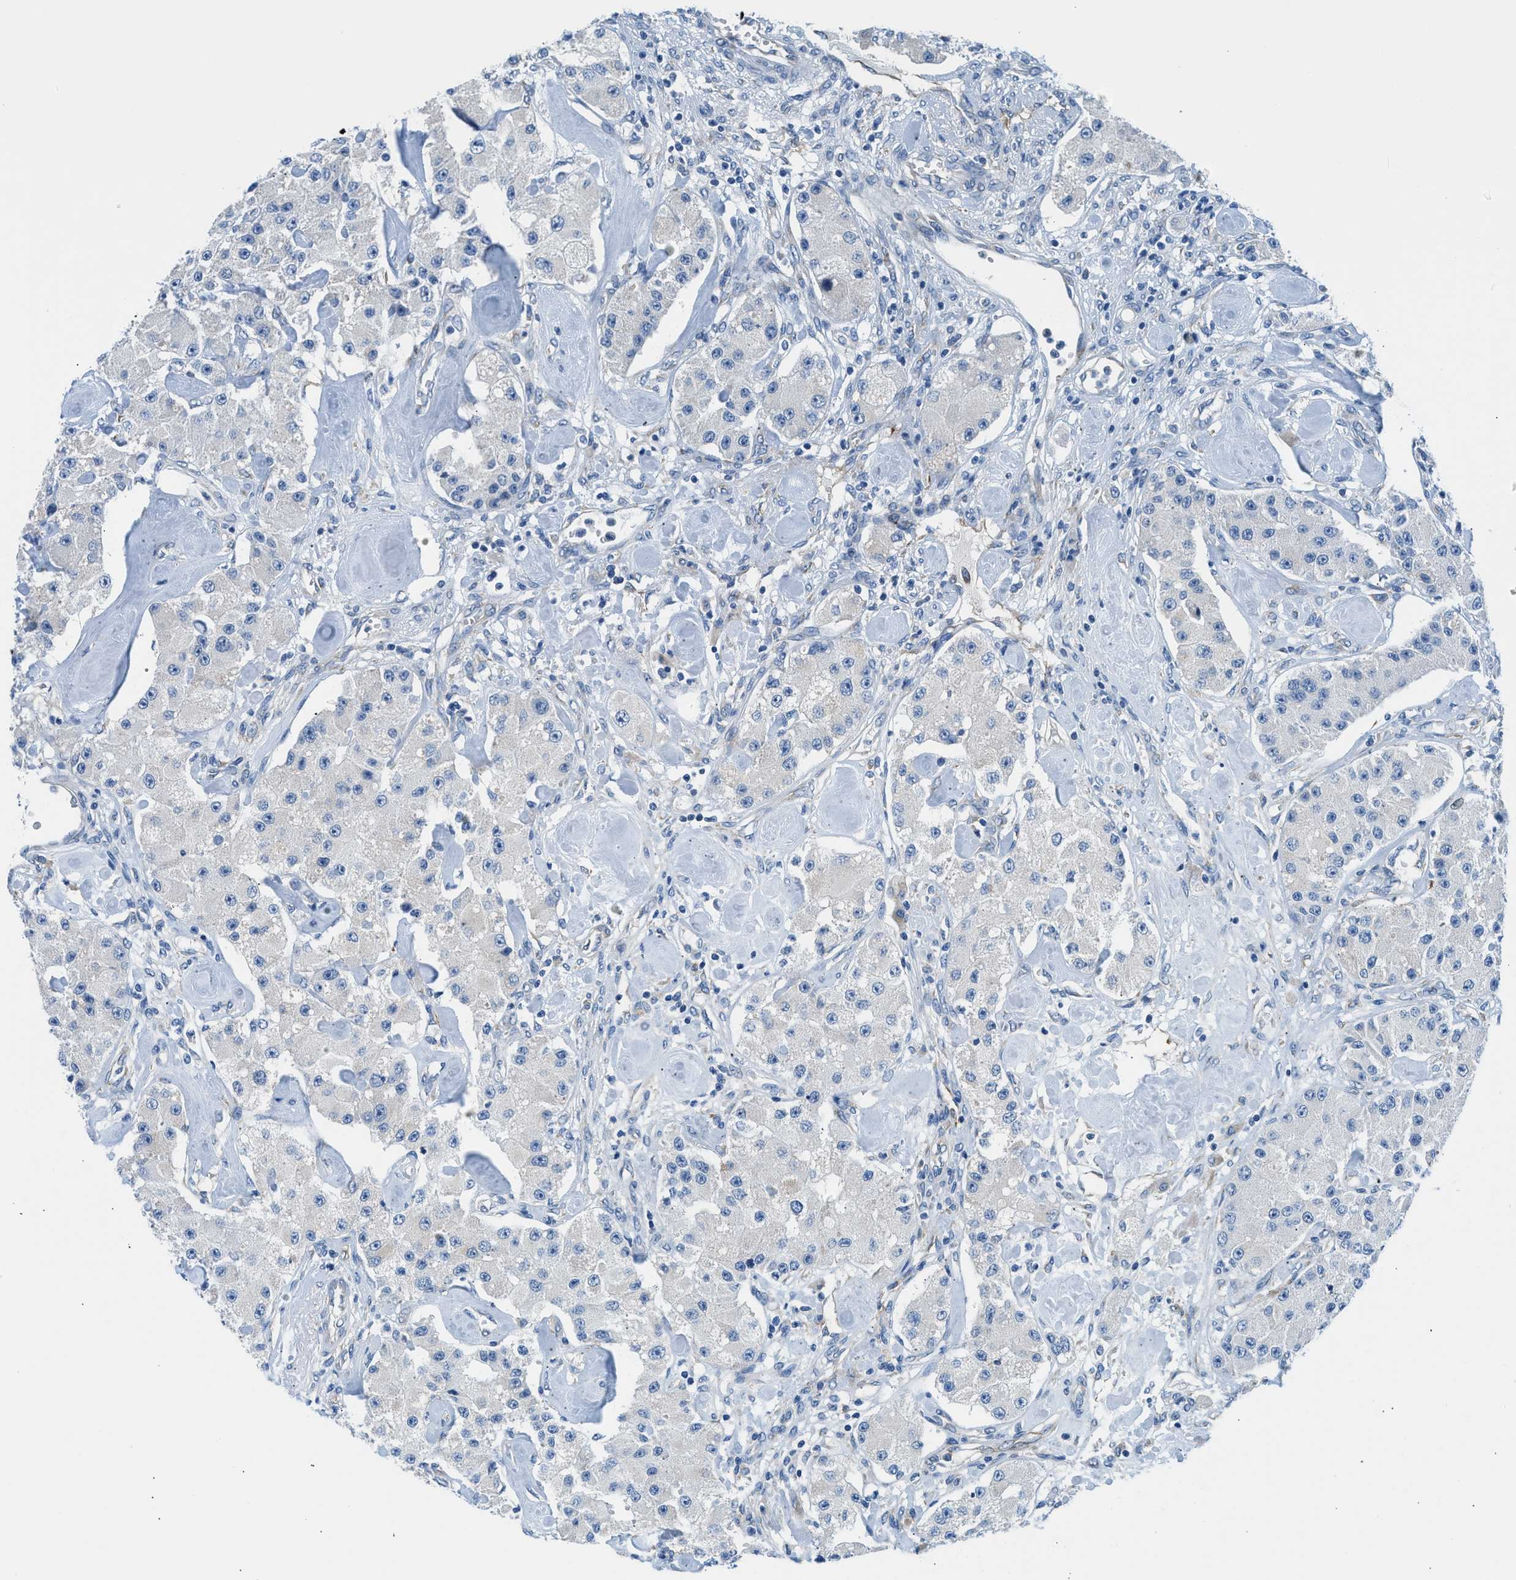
{"staining": {"intensity": "negative", "quantity": "none", "location": "none"}, "tissue": "carcinoid", "cell_type": "Tumor cells", "image_type": "cancer", "snomed": [{"axis": "morphology", "description": "Carcinoid, malignant, NOS"}, {"axis": "topography", "description": "Pancreas"}], "caption": "Micrograph shows no protein staining in tumor cells of carcinoid (malignant) tissue.", "gene": "BNC2", "patient": {"sex": "male", "age": 41}}